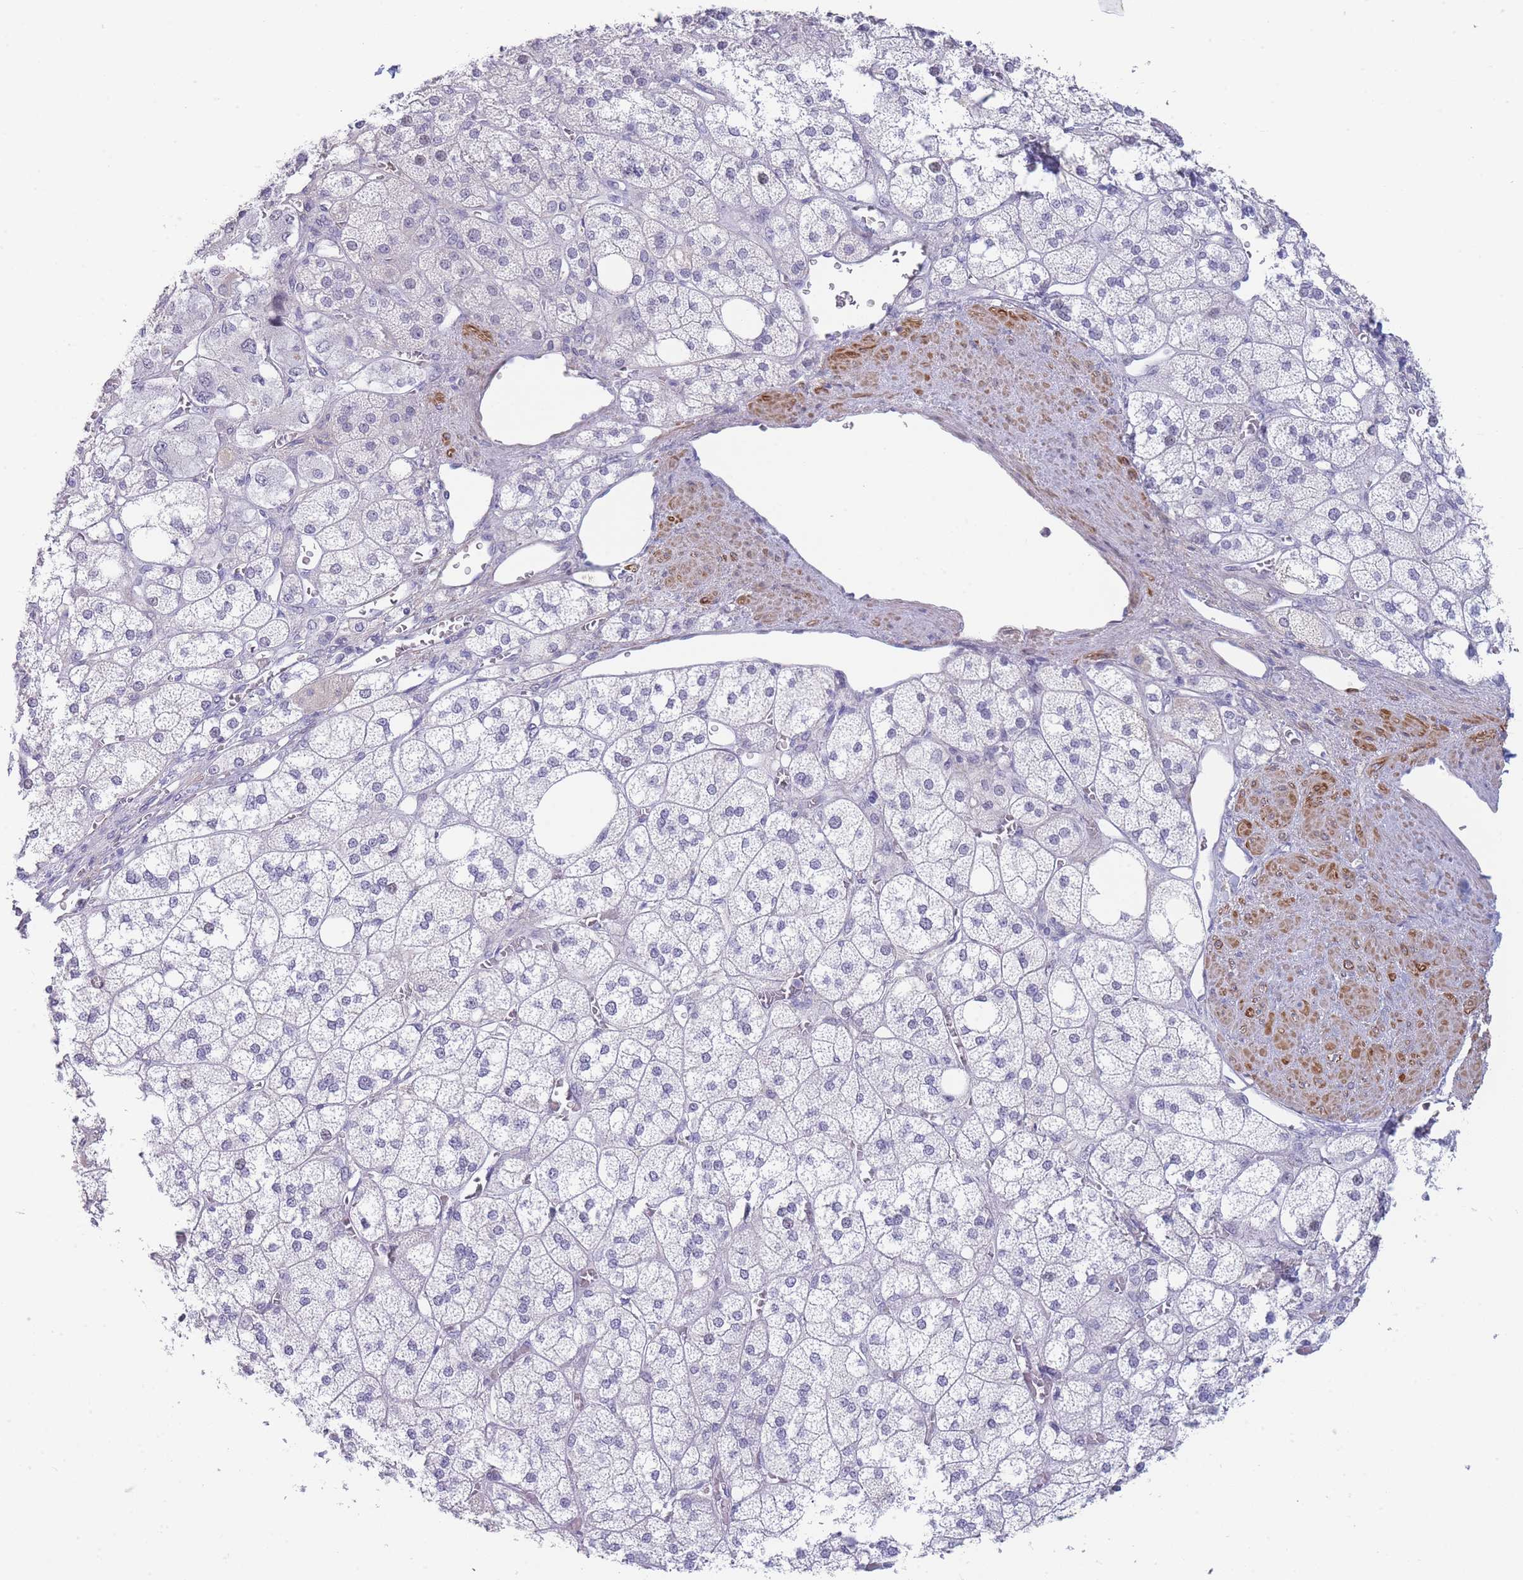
{"staining": {"intensity": "negative", "quantity": "none", "location": "none"}, "tissue": "adrenal gland", "cell_type": "Glandular cells", "image_type": "normal", "snomed": [{"axis": "morphology", "description": "Normal tissue, NOS"}, {"axis": "topography", "description": "Adrenal gland"}], "caption": "Adrenal gland was stained to show a protein in brown. There is no significant expression in glandular cells. (Stains: DAB IHC with hematoxylin counter stain, Microscopy: brightfield microscopy at high magnification).", "gene": "ASAP3", "patient": {"sex": "male", "age": 61}}